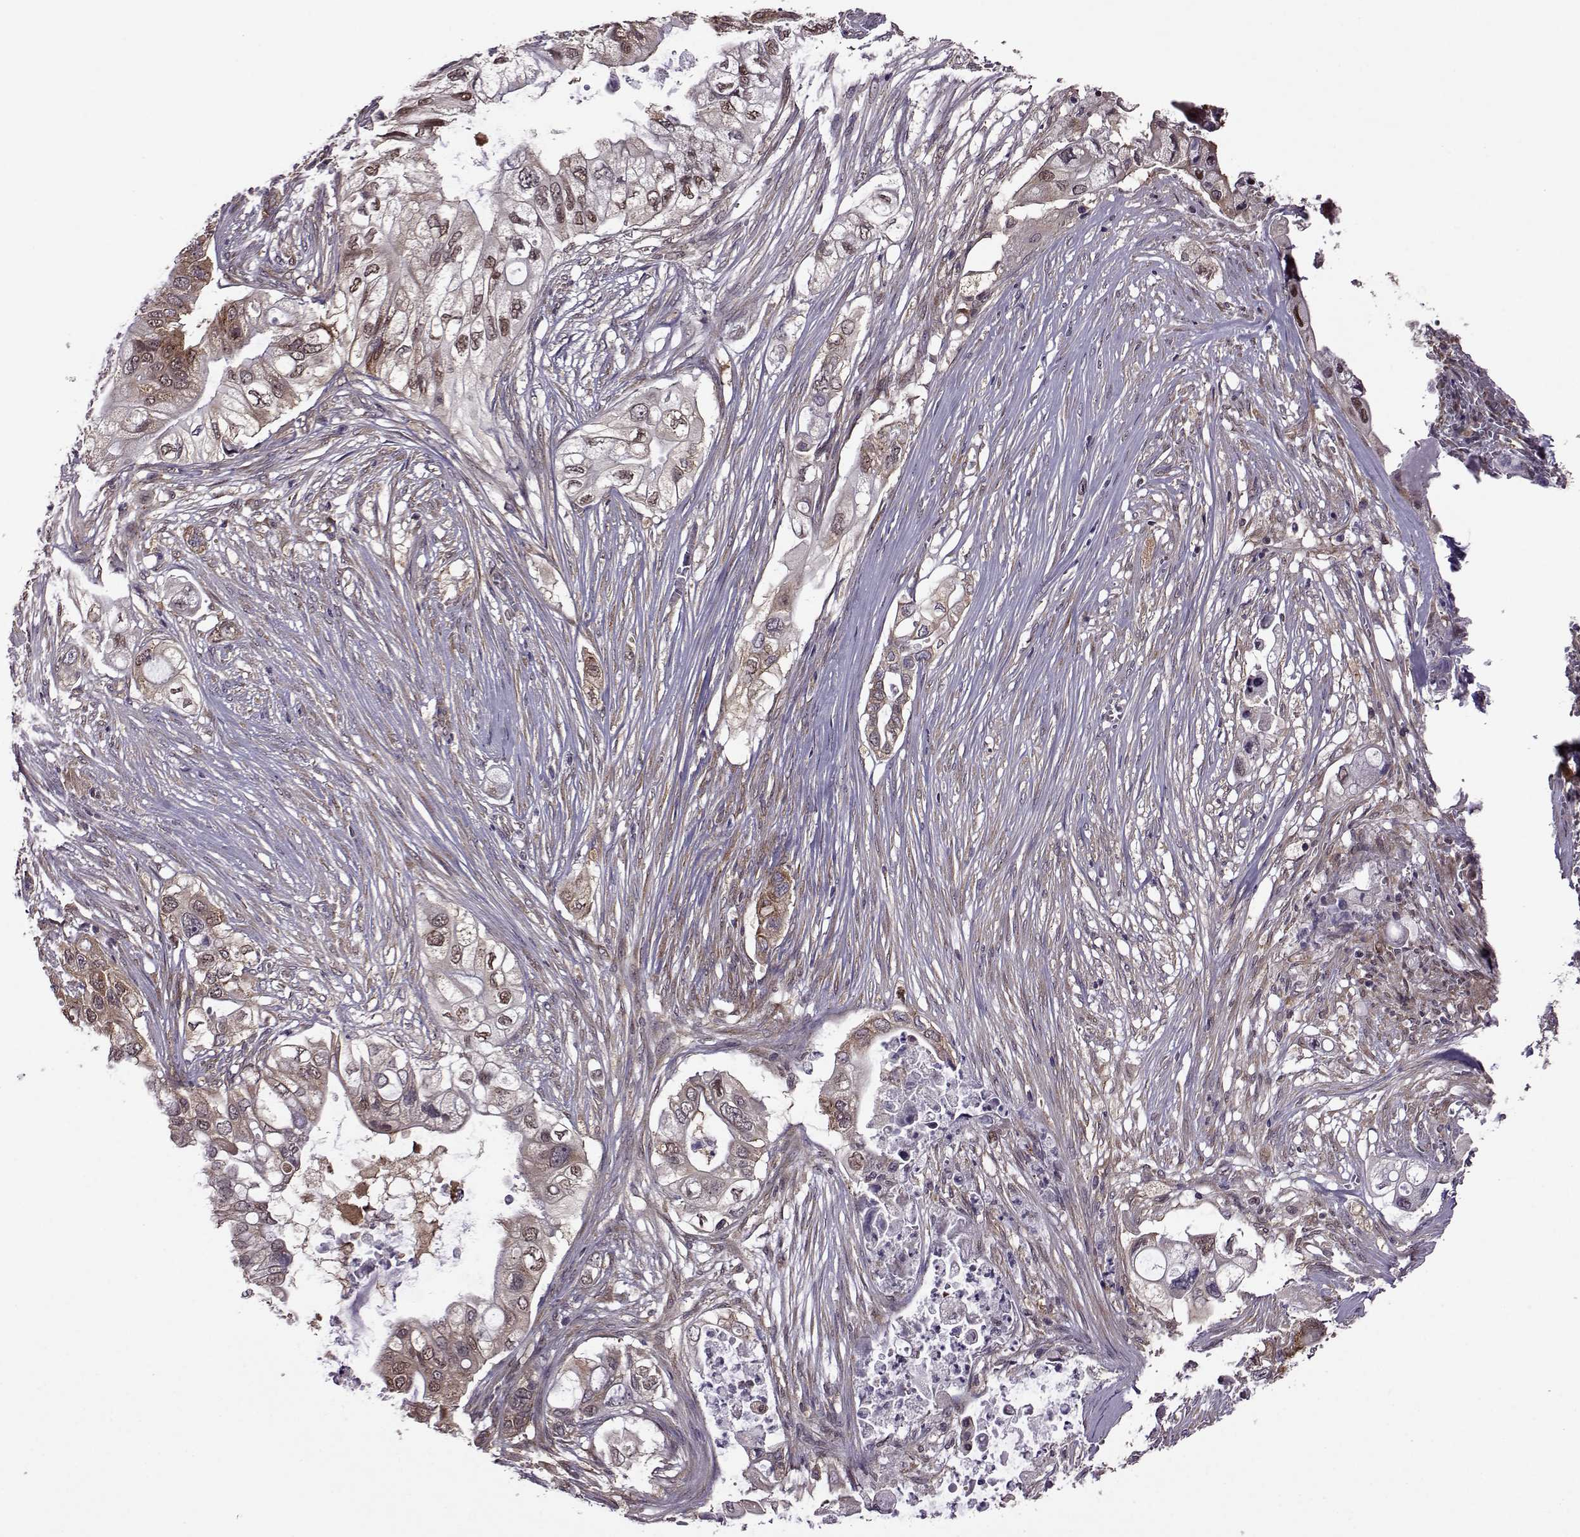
{"staining": {"intensity": "strong", "quantity": ">75%", "location": "cytoplasmic/membranous"}, "tissue": "pancreatic cancer", "cell_type": "Tumor cells", "image_type": "cancer", "snomed": [{"axis": "morphology", "description": "Adenocarcinoma, NOS"}, {"axis": "topography", "description": "Pancreas"}], "caption": "Brown immunohistochemical staining in pancreatic cancer (adenocarcinoma) exhibits strong cytoplasmic/membranous expression in about >75% of tumor cells.", "gene": "URI1", "patient": {"sex": "female", "age": 72}}